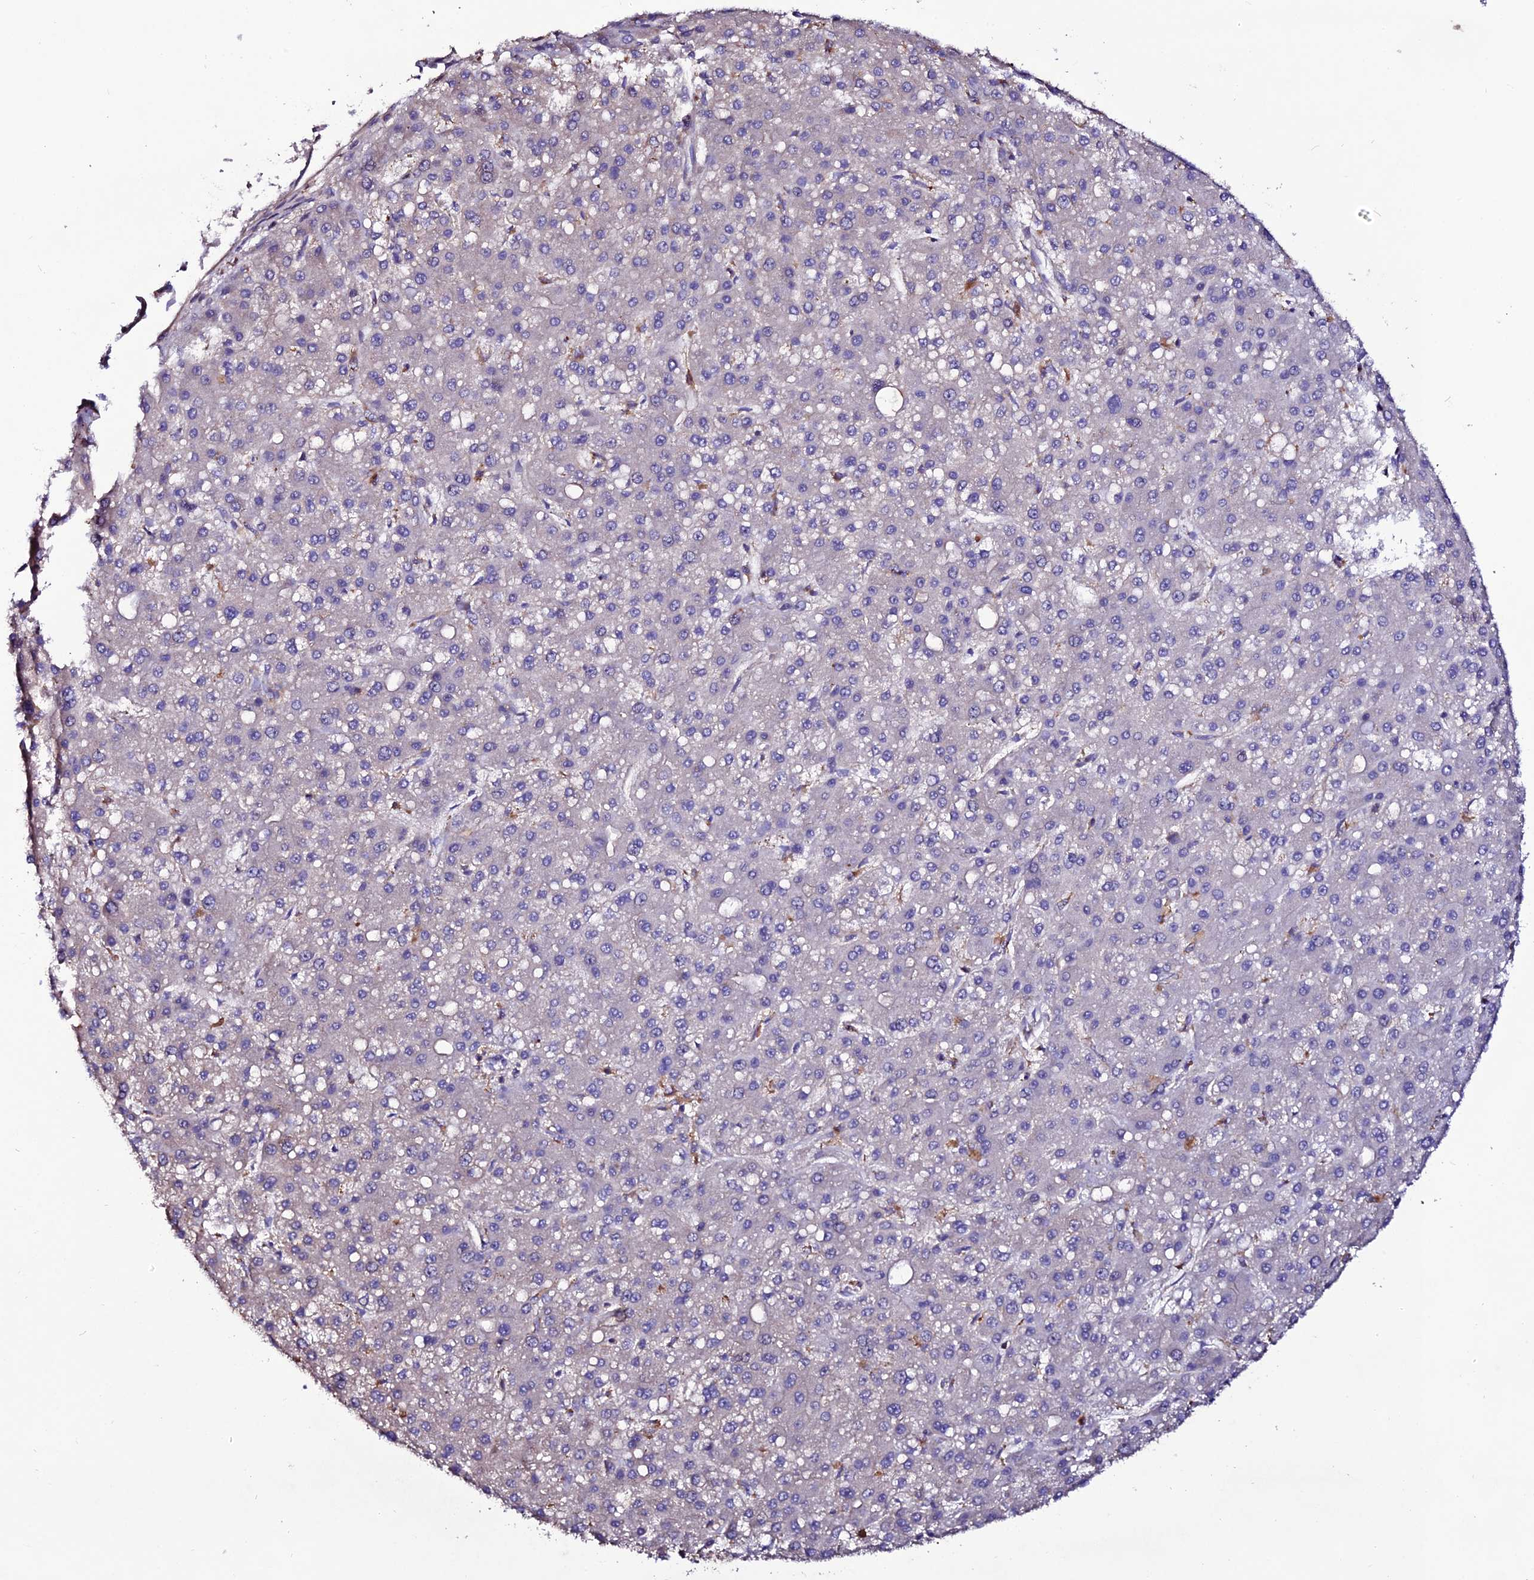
{"staining": {"intensity": "negative", "quantity": "none", "location": "none"}, "tissue": "liver cancer", "cell_type": "Tumor cells", "image_type": "cancer", "snomed": [{"axis": "morphology", "description": "Carcinoma, Hepatocellular, NOS"}, {"axis": "topography", "description": "Liver"}], "caption": "Immunohistochemistry of liver hepatocellular carcinoma reveals no staining in tumor cells.", "gene": "USP17L15", "patient": {"sex": "male", "age": 67}}